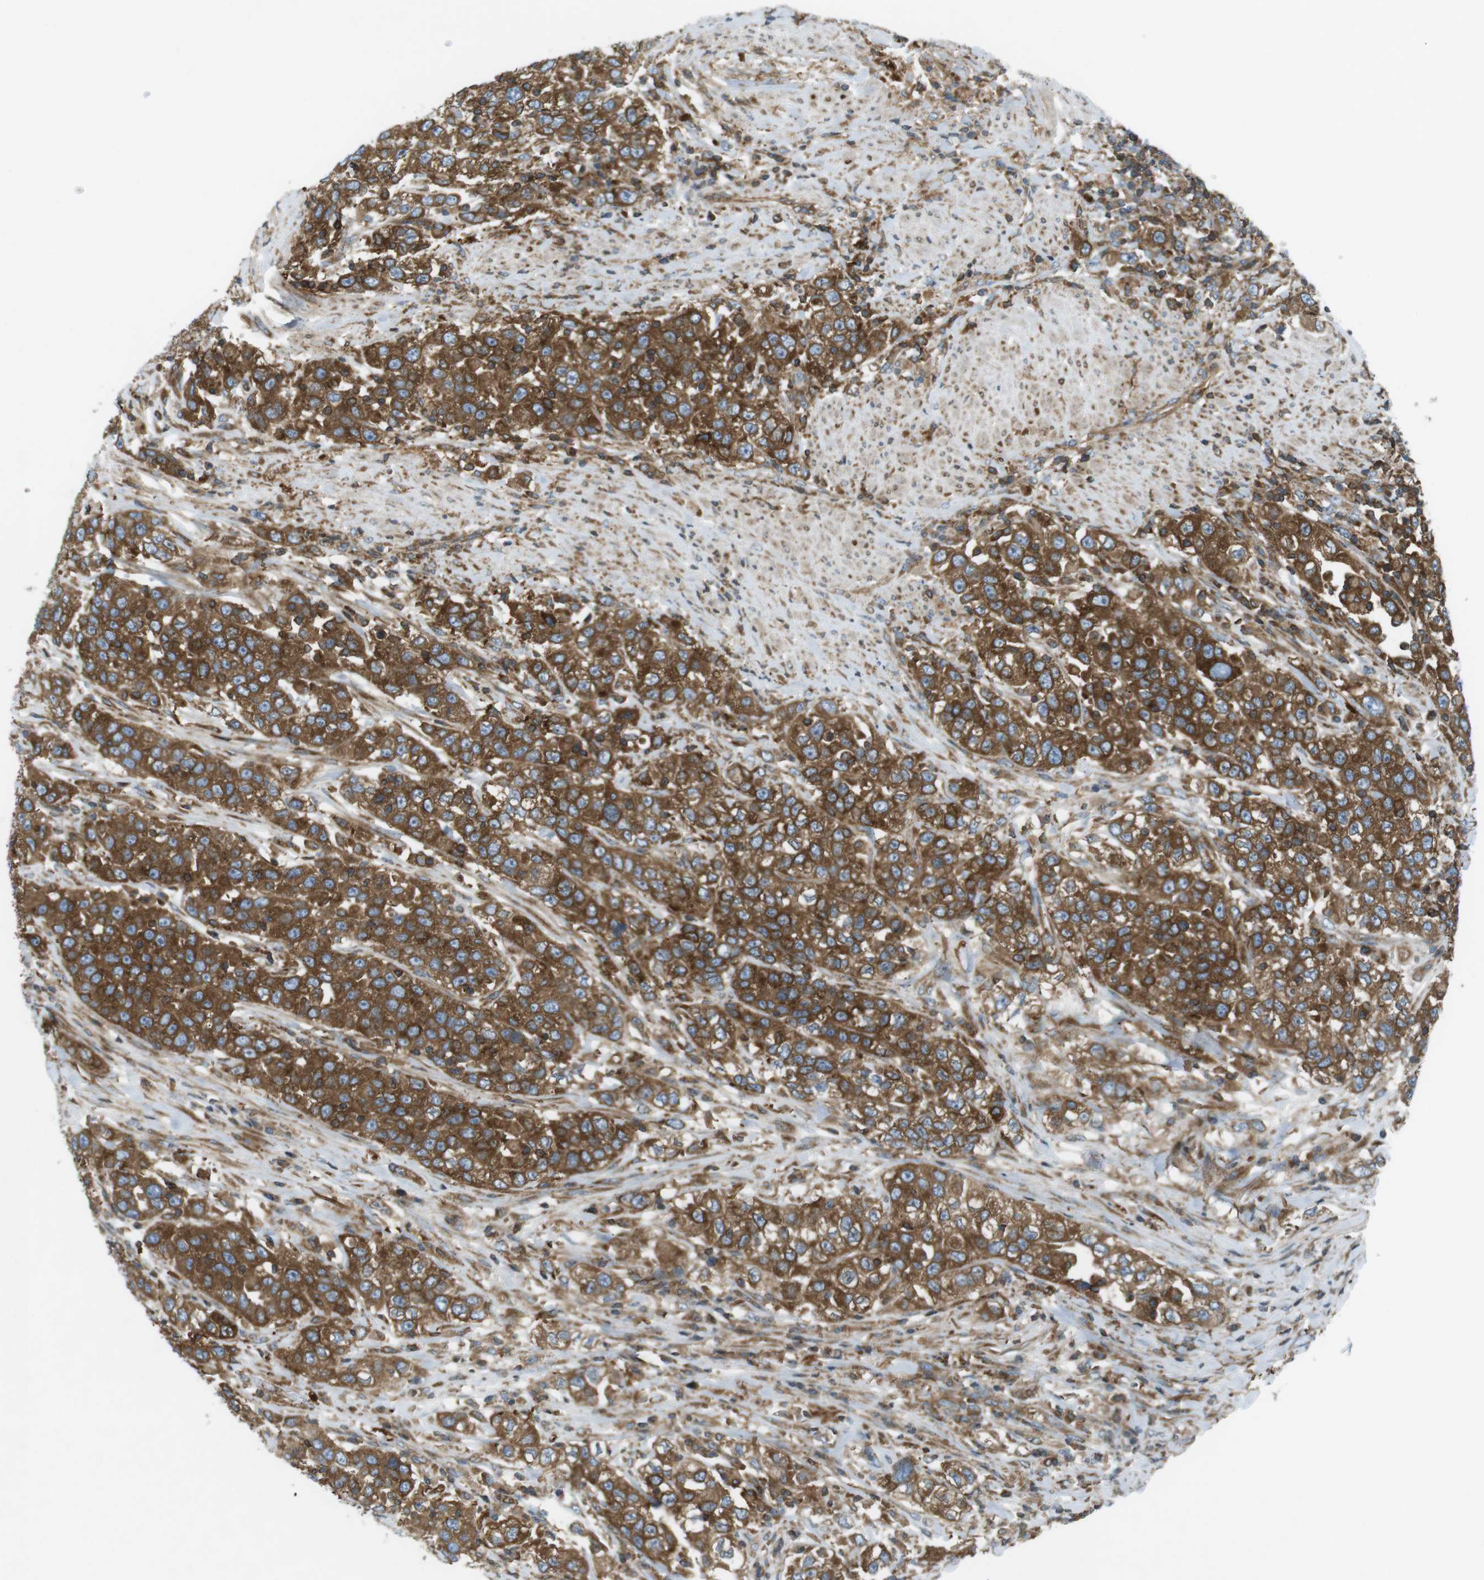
{"staining": {"intensity": "strong", "quantity": ">75%", "location": "cytoplasmic/membranous"}, "tissue": "urothelial cancer", "cell_type": "Tumor cells", "image_type": "cancer", "snomed": [{"axis": "morphology", "description": "Urothelial carcinoma, High grade"}, {"axis": "topography", "description": "Urinary bladder"}], "caption": "High-grade urothelial carcinoma was stained to show a protein in brown. There is high levels of strong cytoplasmic/membranous positivity in approximately >75% of tumor cells. Immunohistochemistry stains the protein of interest in brown and the nuclei are stained blue.", "gene": "FLII", "patient": {"sex": "female", "age": 80}}